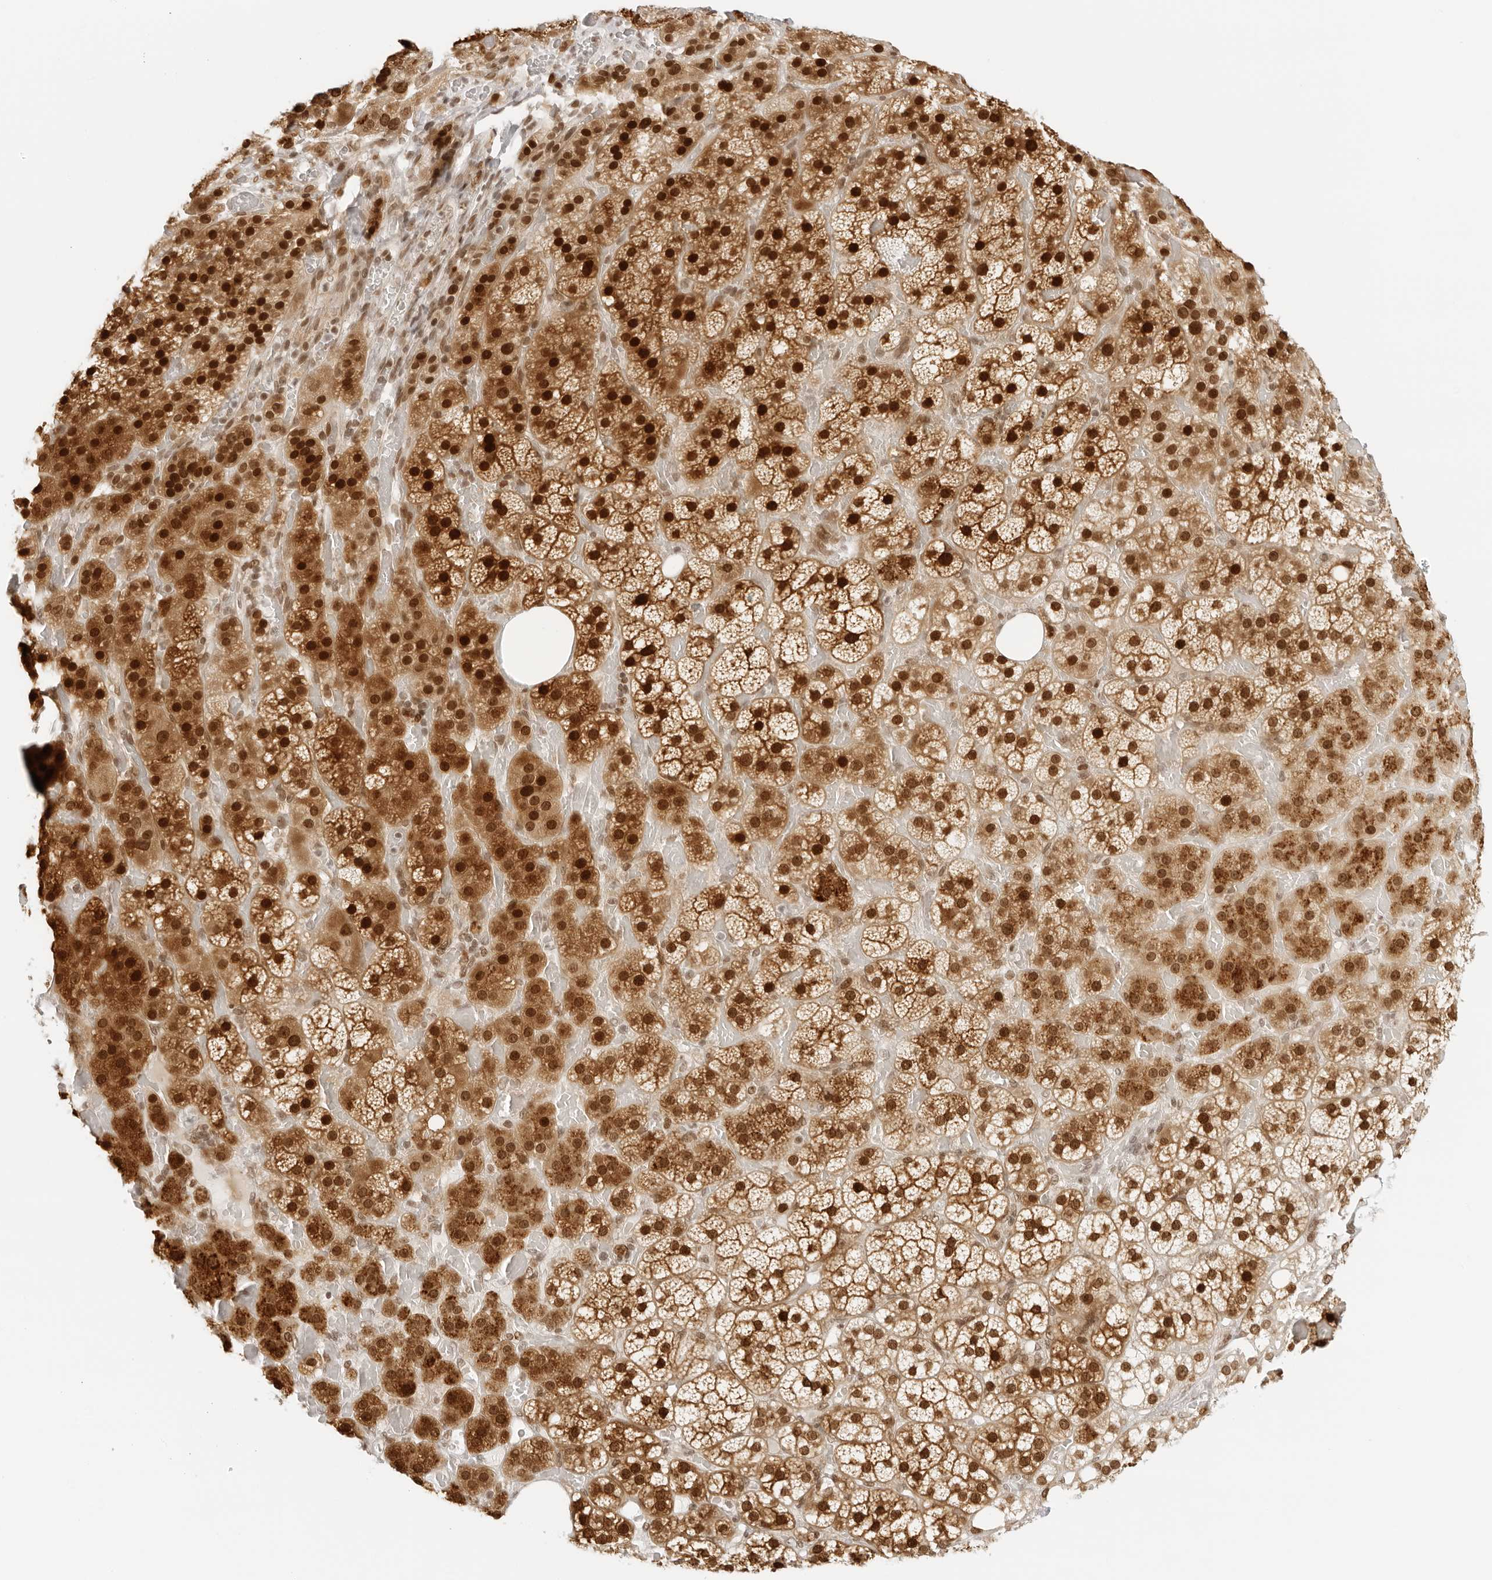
{"staining": {"intensity": "strong", "quantity": ">75%", "location": "cytoplasmic/membranous,nuclear"}, "tissue": "adrenal gland", "cell_type": "Glandular cells", "image_type": "normal", "snomed": [{"axis": "morphology", "description": "Normal tissue, NOS"}, {"axis": "topography", "description": "Adrenal gland"}], "caption": "An IHC photomicrograph of benign tissue is shown. Protein staining in brown labels strong cytoplasmic/membranous,nuclear positivity in adrenal gland within glandular cells.", "gene": "RCC1", "patient": {"sex": "female", "age": 59}}